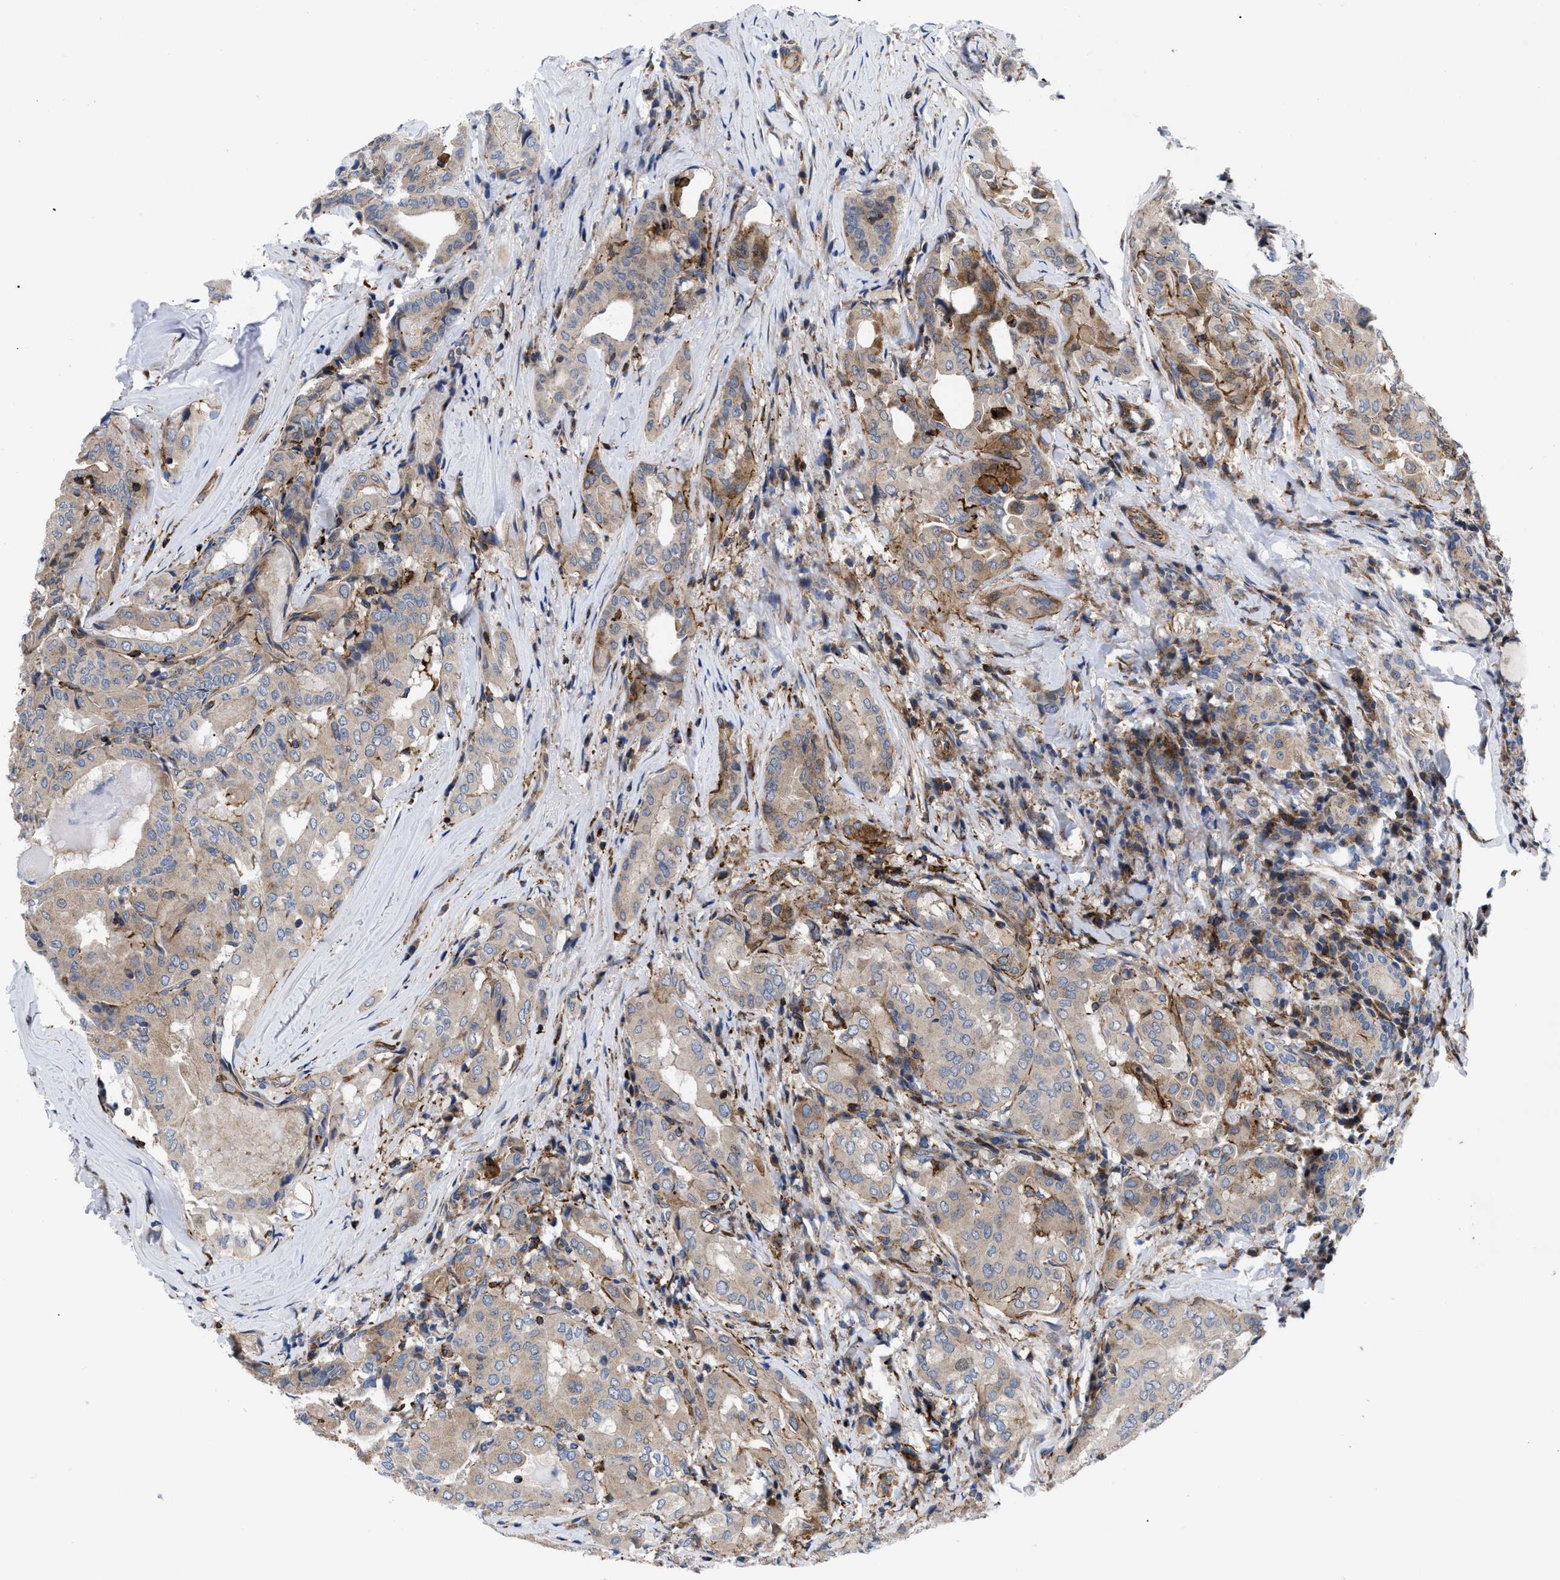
{"staining": {"intensity": "weak", "quantity": ">75%", "location": "cytoplasmic/membranous"}, "tissue": "thyroid cancer", "cell_type": "Tumor cells", "image_type": "cancer", "snomed": [{"axis": "morphology", "description": "Papillary adenocarcinoma, NOS"}, {"axis": "topography", "description": "Thyroid gland"}], "caption": "Immunohistochemical staining of thyroid cancer (papillary adenocarcinoma) displays low levels of weak cytoplasmic/membranous protein positivity in about >75% of tumor cells.", "gene": "SPAST", "patient": {"sex": "female", "age": 42}}